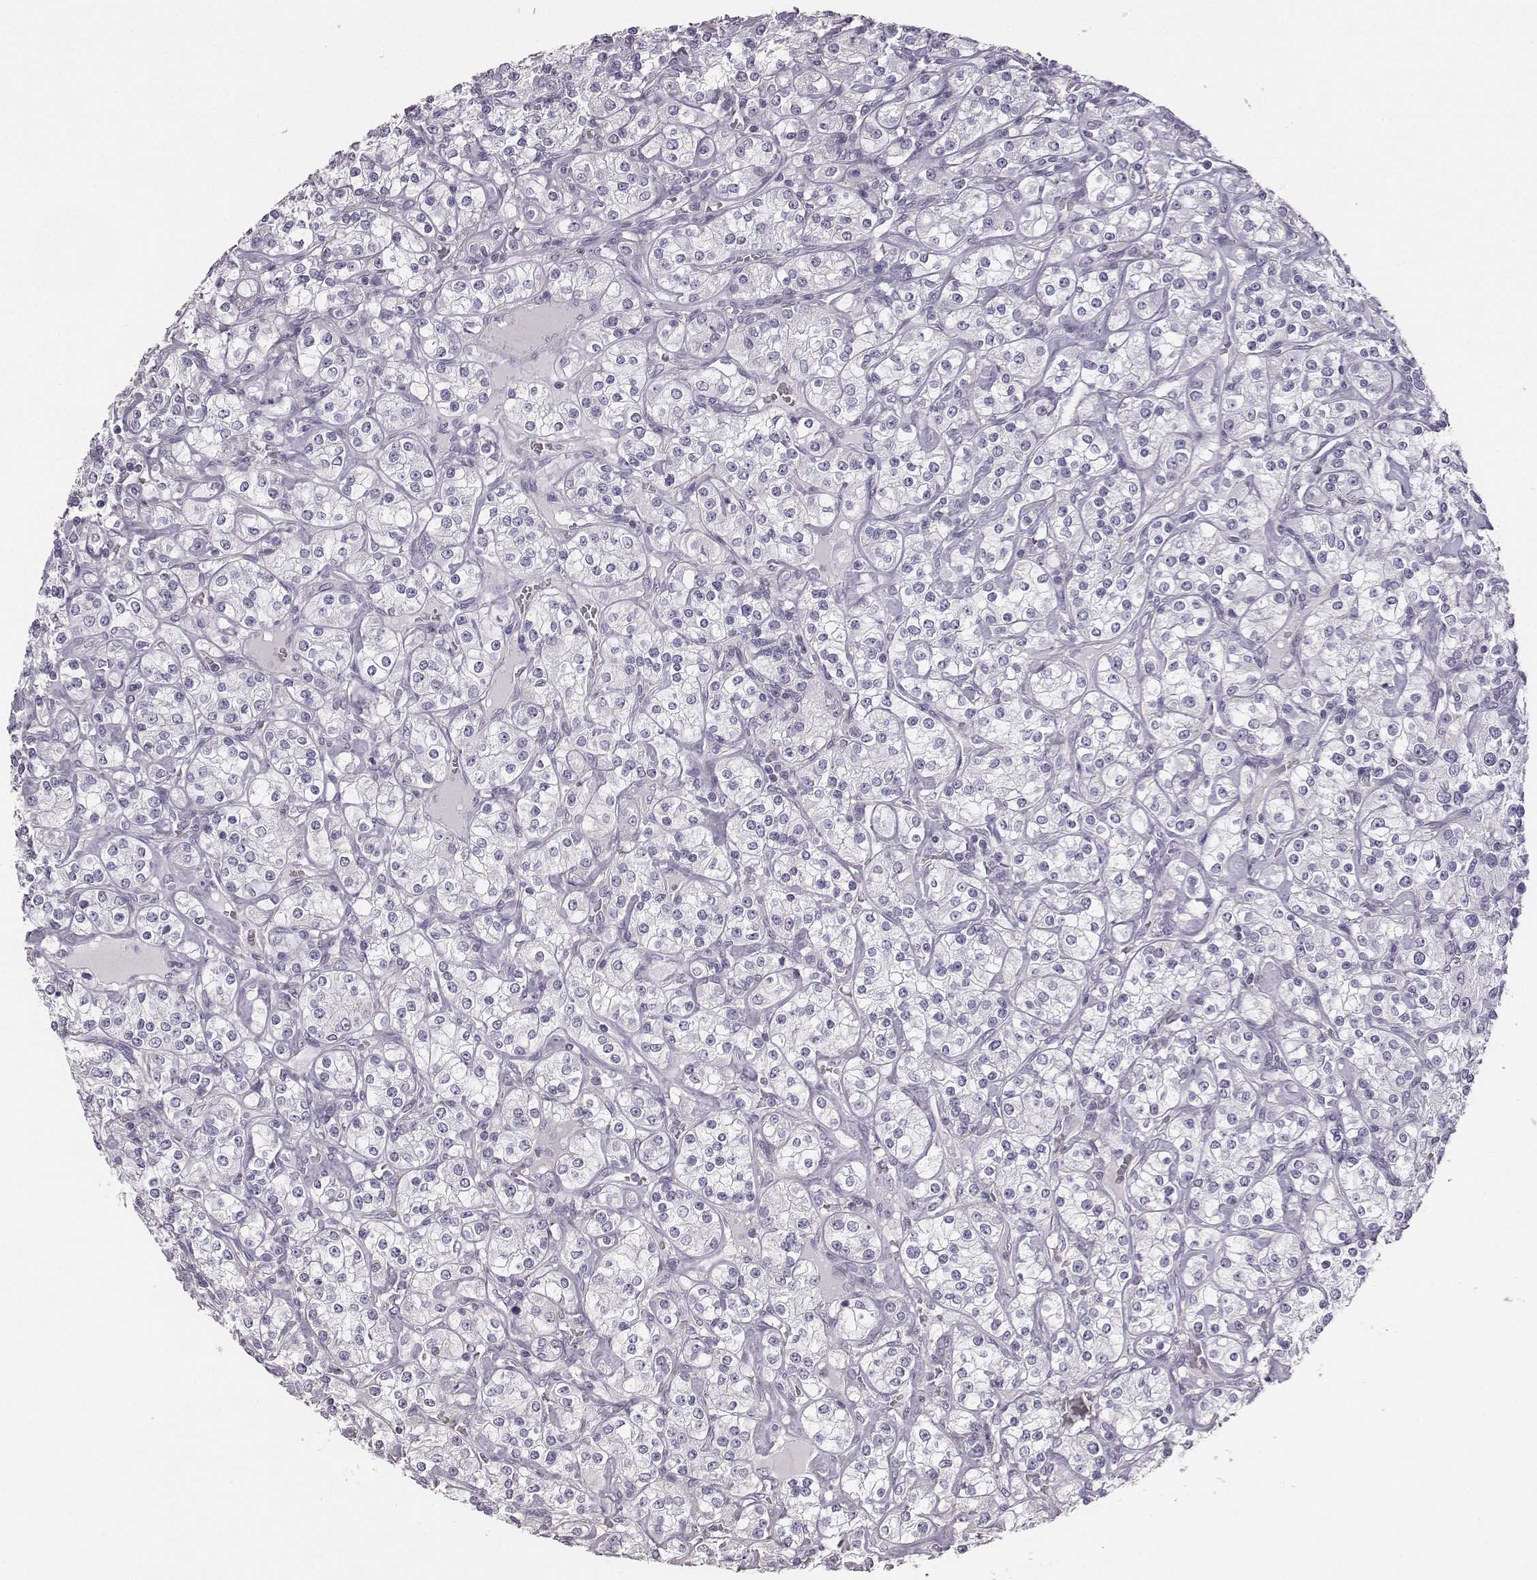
{"staining": {"intensity": "negative", "quantity": "none", "location": "none"}, "tissue": "renal cancer", "cell_type": "Tumor cells", "image_type": "cancer", "snomed": [{"axis": "morphology", "description": "Adenocarcinoma, NOS"}, {"axis": "topography", "description": "Kidney"}], "caption": "Human adenocarcinoma (renal) stained for a protein using immunohistochemistry (IHC) reveals no expression in tumor cells.", "gene": "ADAM7", "patient": {"sex": "male", "age": 77}}